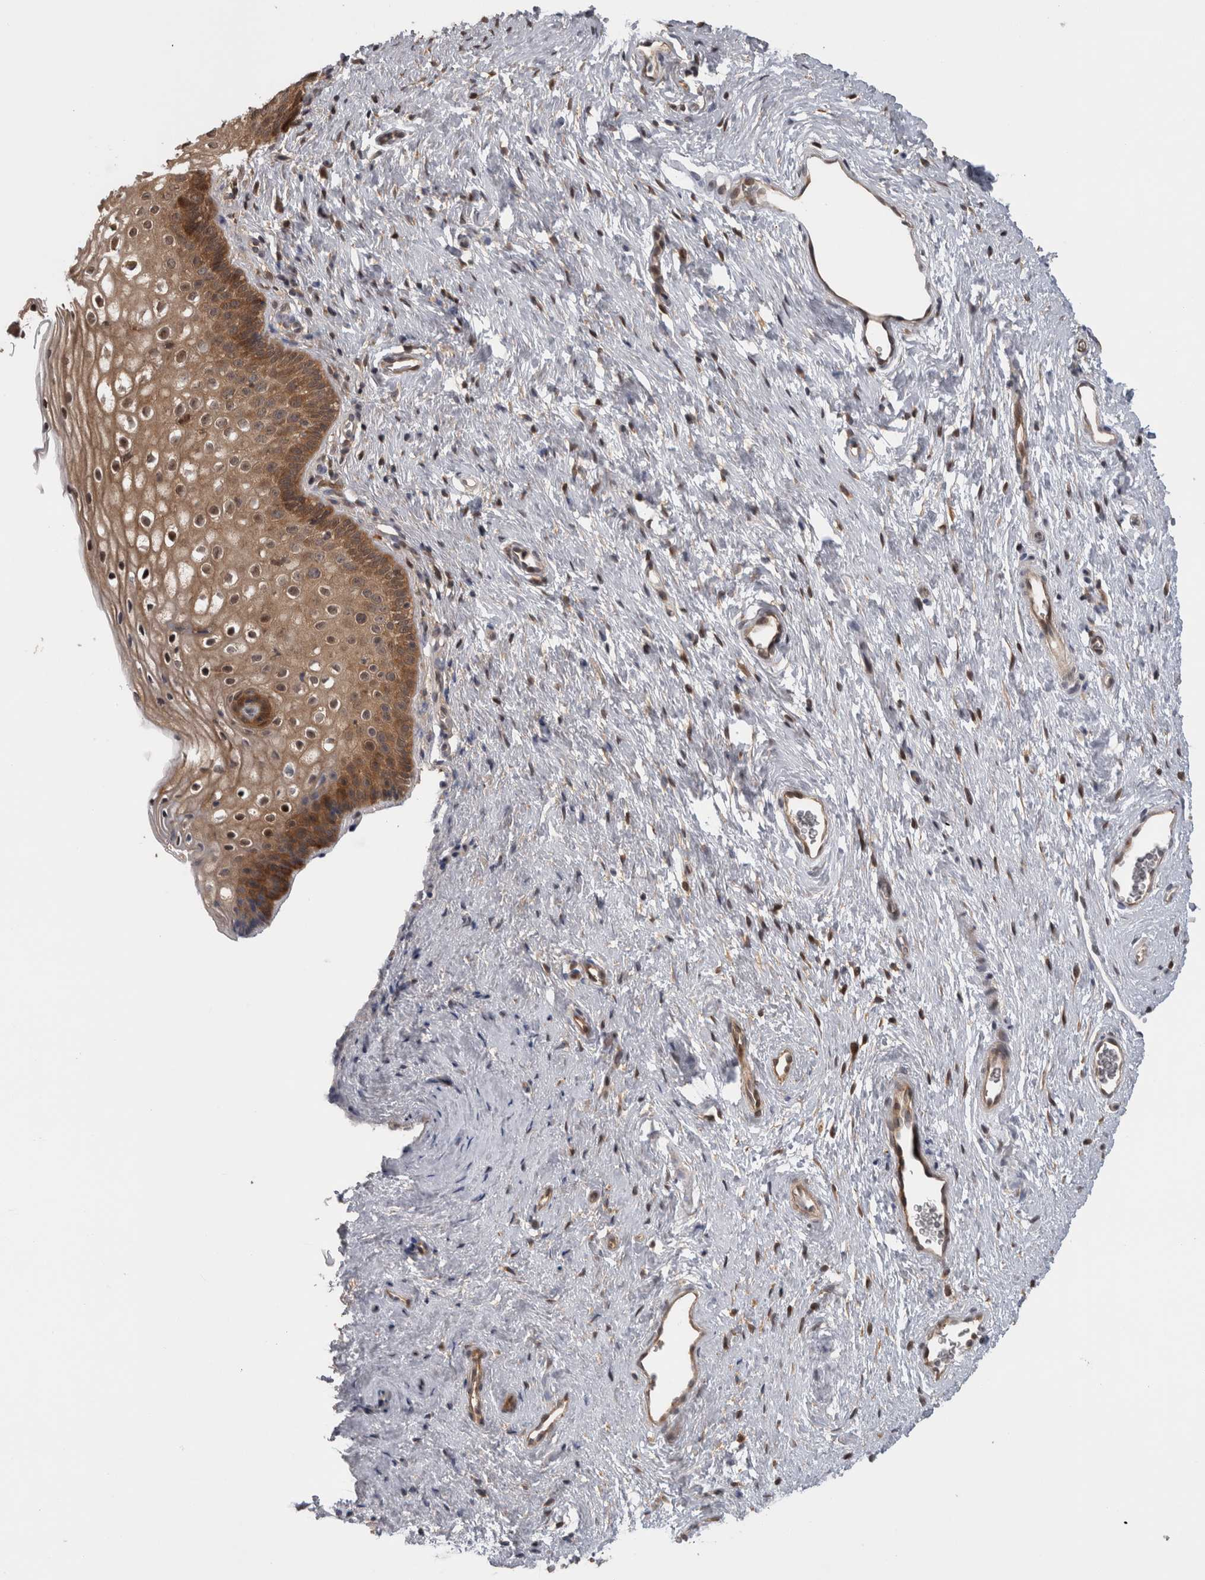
{"staining": {"intensity": "strong", "quantity": ">75%", "location": "cytoplasmic/membranous,nuclear"}, "tissue": "cervix", "cell_type": "Glandular cells", "image_type": "normal", "snomed": [{"axis": "morphology", "description": "Normal tissue, NOS"}, {"axis": "topography", "description": "Cervix"}], "caption": "Immunohistochemistry (DAB) staining of unremarkable human cervix exhibits strong cytoplasmic/membranous,nuclear protein staining in approximately >75% of glandular cells. (brown staining indicates protein expression, while blue staining denotes nuclei).", "gene": "USH1G", "patient": {"sex": "female", "age": 27}}